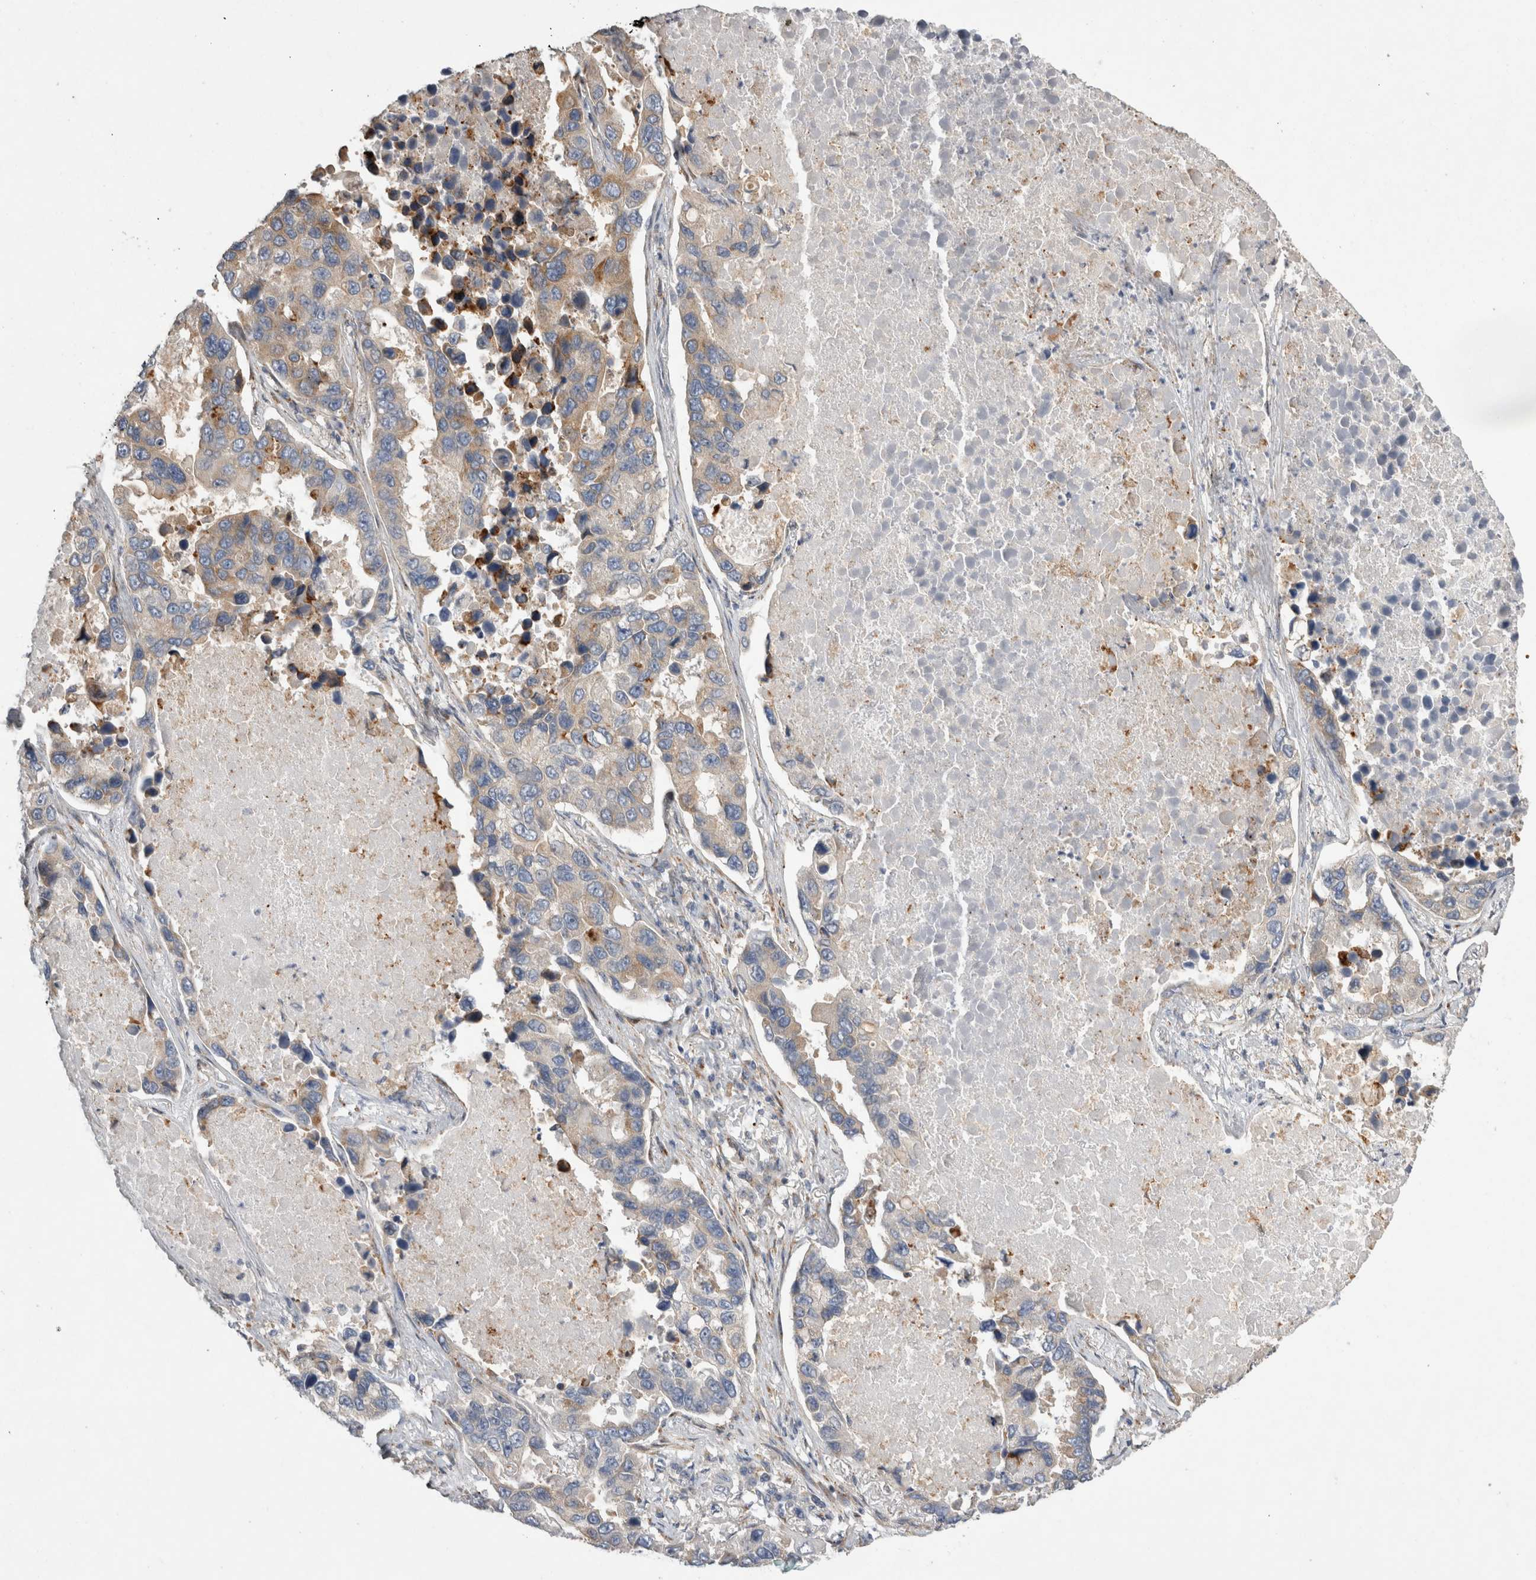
{"staining": {"intensity": "moderate", "quantity": "<25%", "location": "cytoplasmic/membranous"}, "tissue": "lung cancer", "cell_type": "Tumor cells", "image_type": "cancer", "snomed": [{"axis": "morphology", "description": "Adenocarcinoma, NOS"}, {"axis": "topography", "description": "Lung"}], "caption": "The immunohistochemical stain highlights moderate cytoplasmic/membranous positivity in tumor cells of lung adenocarcinoma tissue.", "gene": "TRMT9B", "patient": {"sex": "male", "age": 64}}